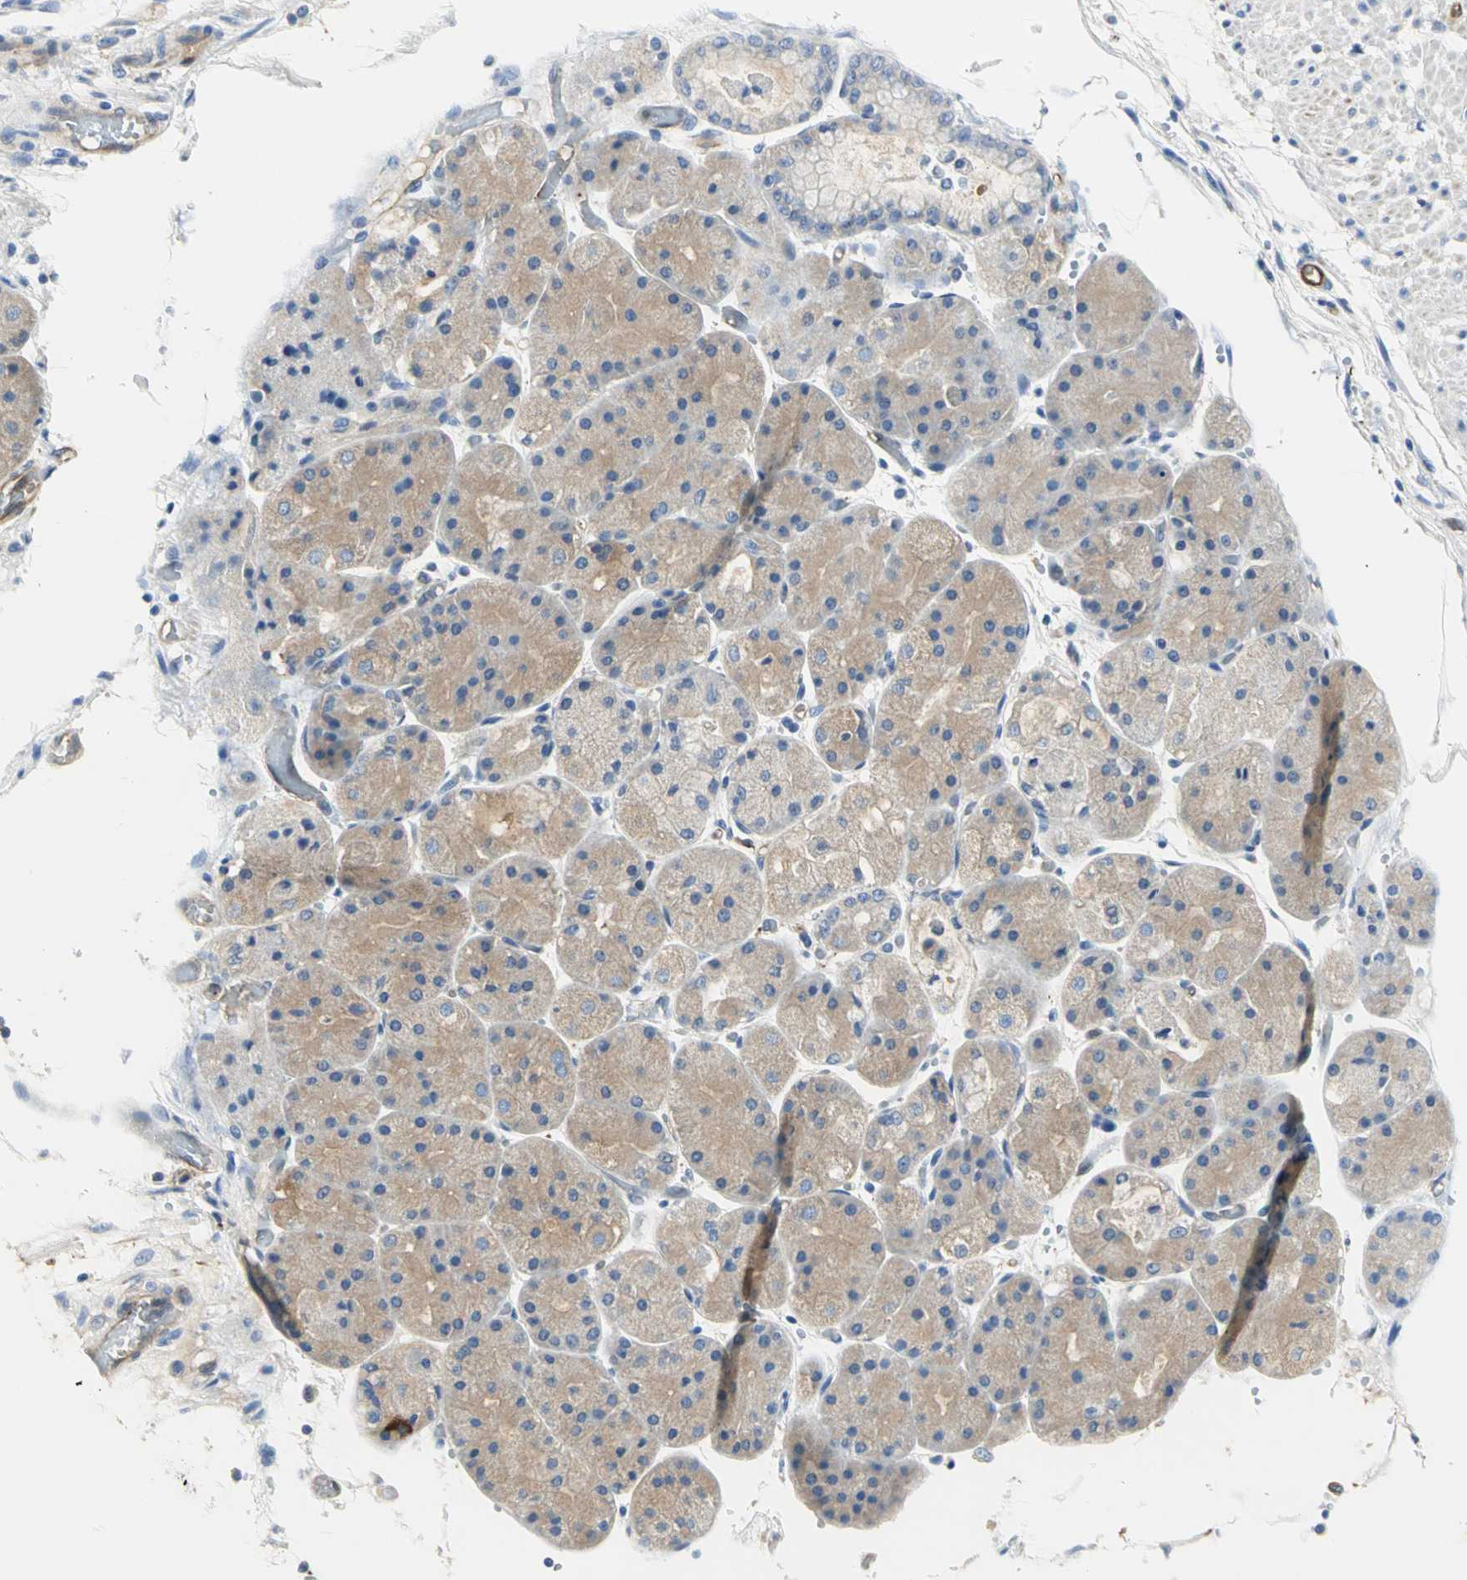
{"staining": {"intensity": "moderate", "quantity": ">75%", "location": "cytoplasmic/membranous"}, "tissue": "stomach", "cell_type": "Glandular cells", "image_type": "normal", "snomed": [{"axis": "morphology", "description": "Normal tissue, NOS"}, {"axis": "topography", "description": "Stomach, upper"}], "caption": "Protein expression analysis of normal human stomach reveals moderate cytoplasmic/membranous expression in about >75% of glandular cells. (brown staining indicates protein expression, while blue staining denotes nuclei).", "gene": "CHRNB1", "patient": {"sex": "male", "age": 72}}